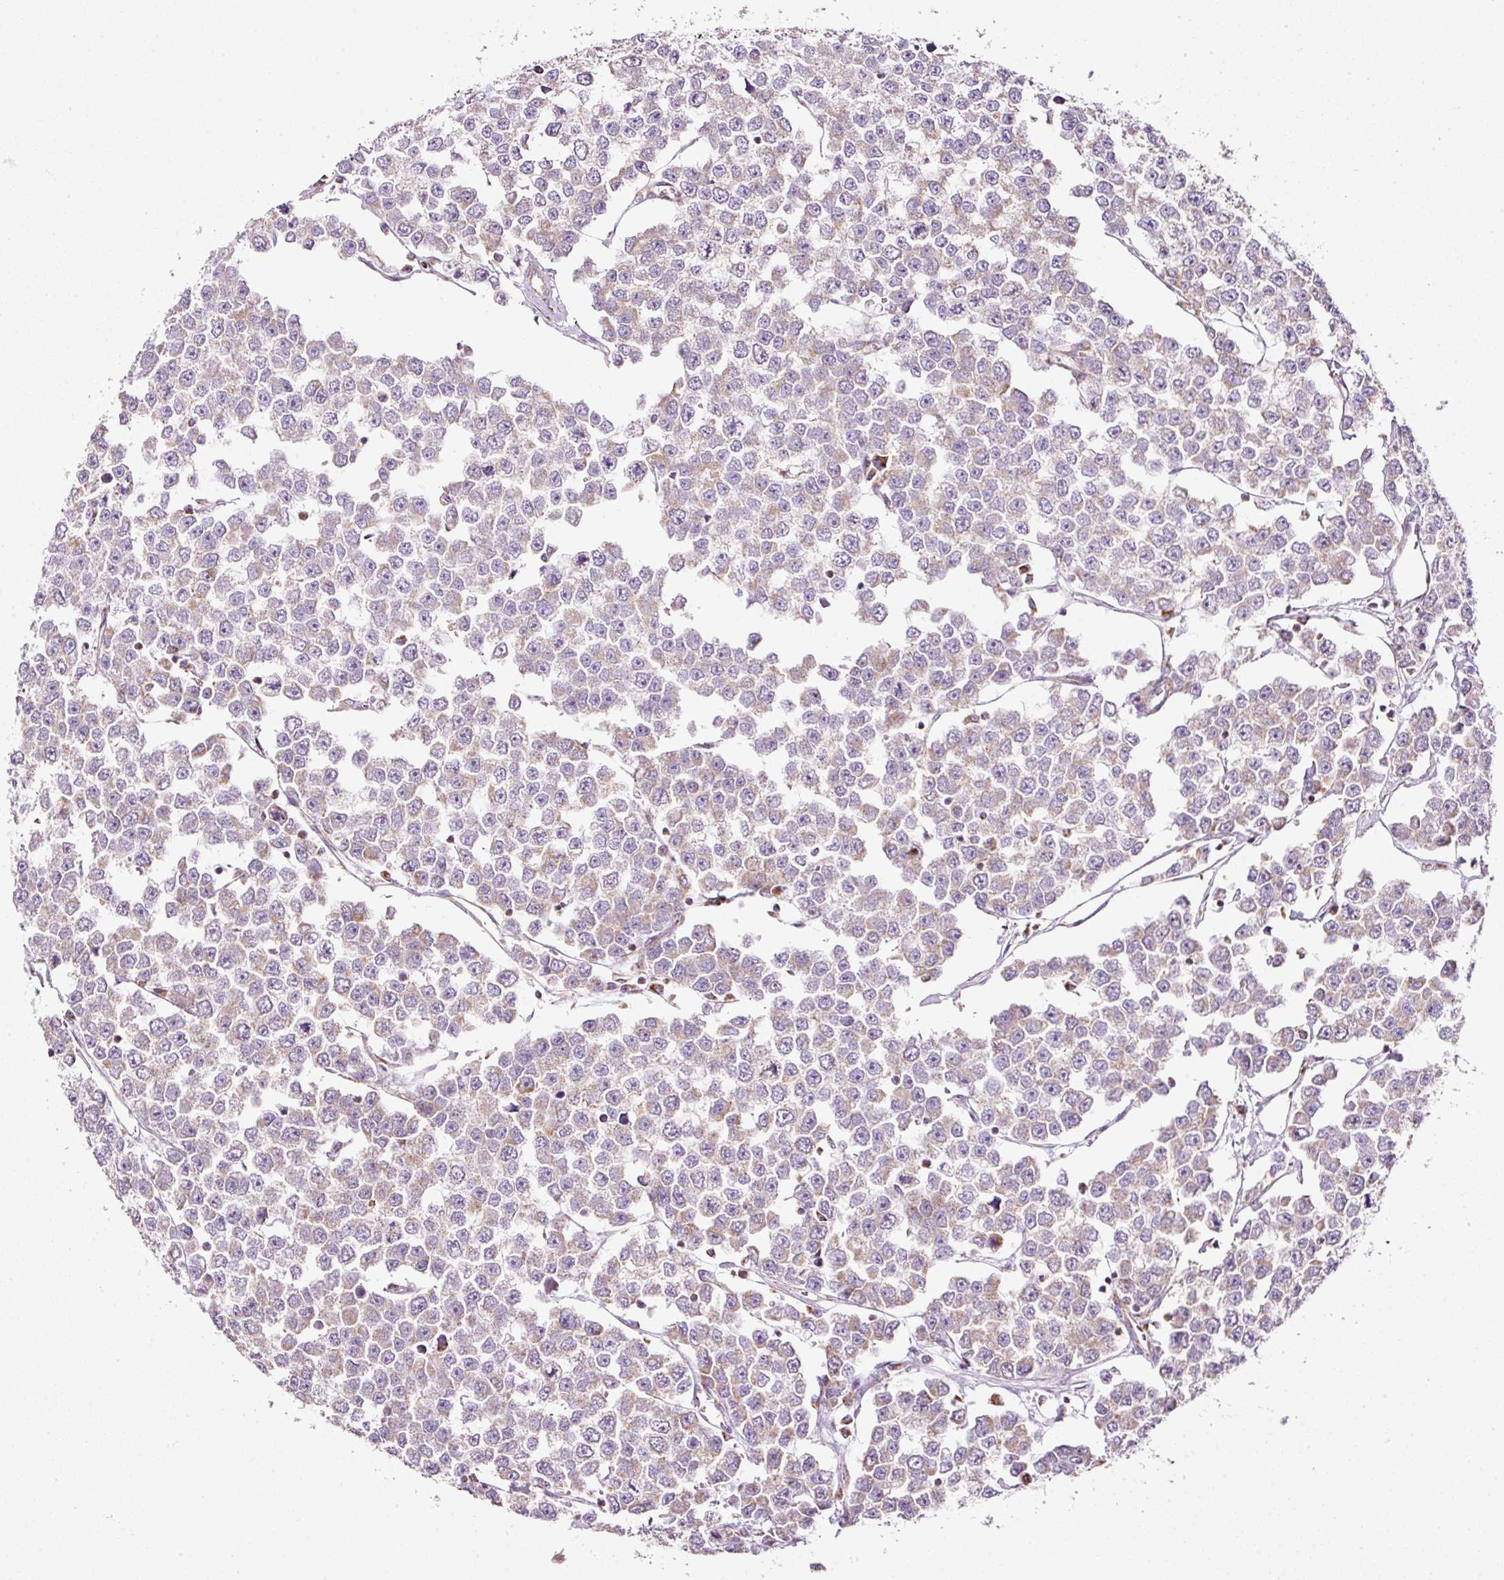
{"staining": {"intensity": "negative", "quantity": "none", "location": "none"}, "tissue": "testis cancer", "cell_type": "Tumor cells", "image_type": "cancer", "snomed": [{"axis": "morphology", "description": "Seminoma, NOS"}, {"axis": "morphology", "description": "Carcinoma, Embryonal, NOS"}, {"axis": "topography", "description": "Testis"}], "caption": "Testis cancer stained for a protein using immunohistochemistry demonstrates no expression tumor cells.", "gene": "SDHA", "patient": {"sex": "male", "age": 52}}